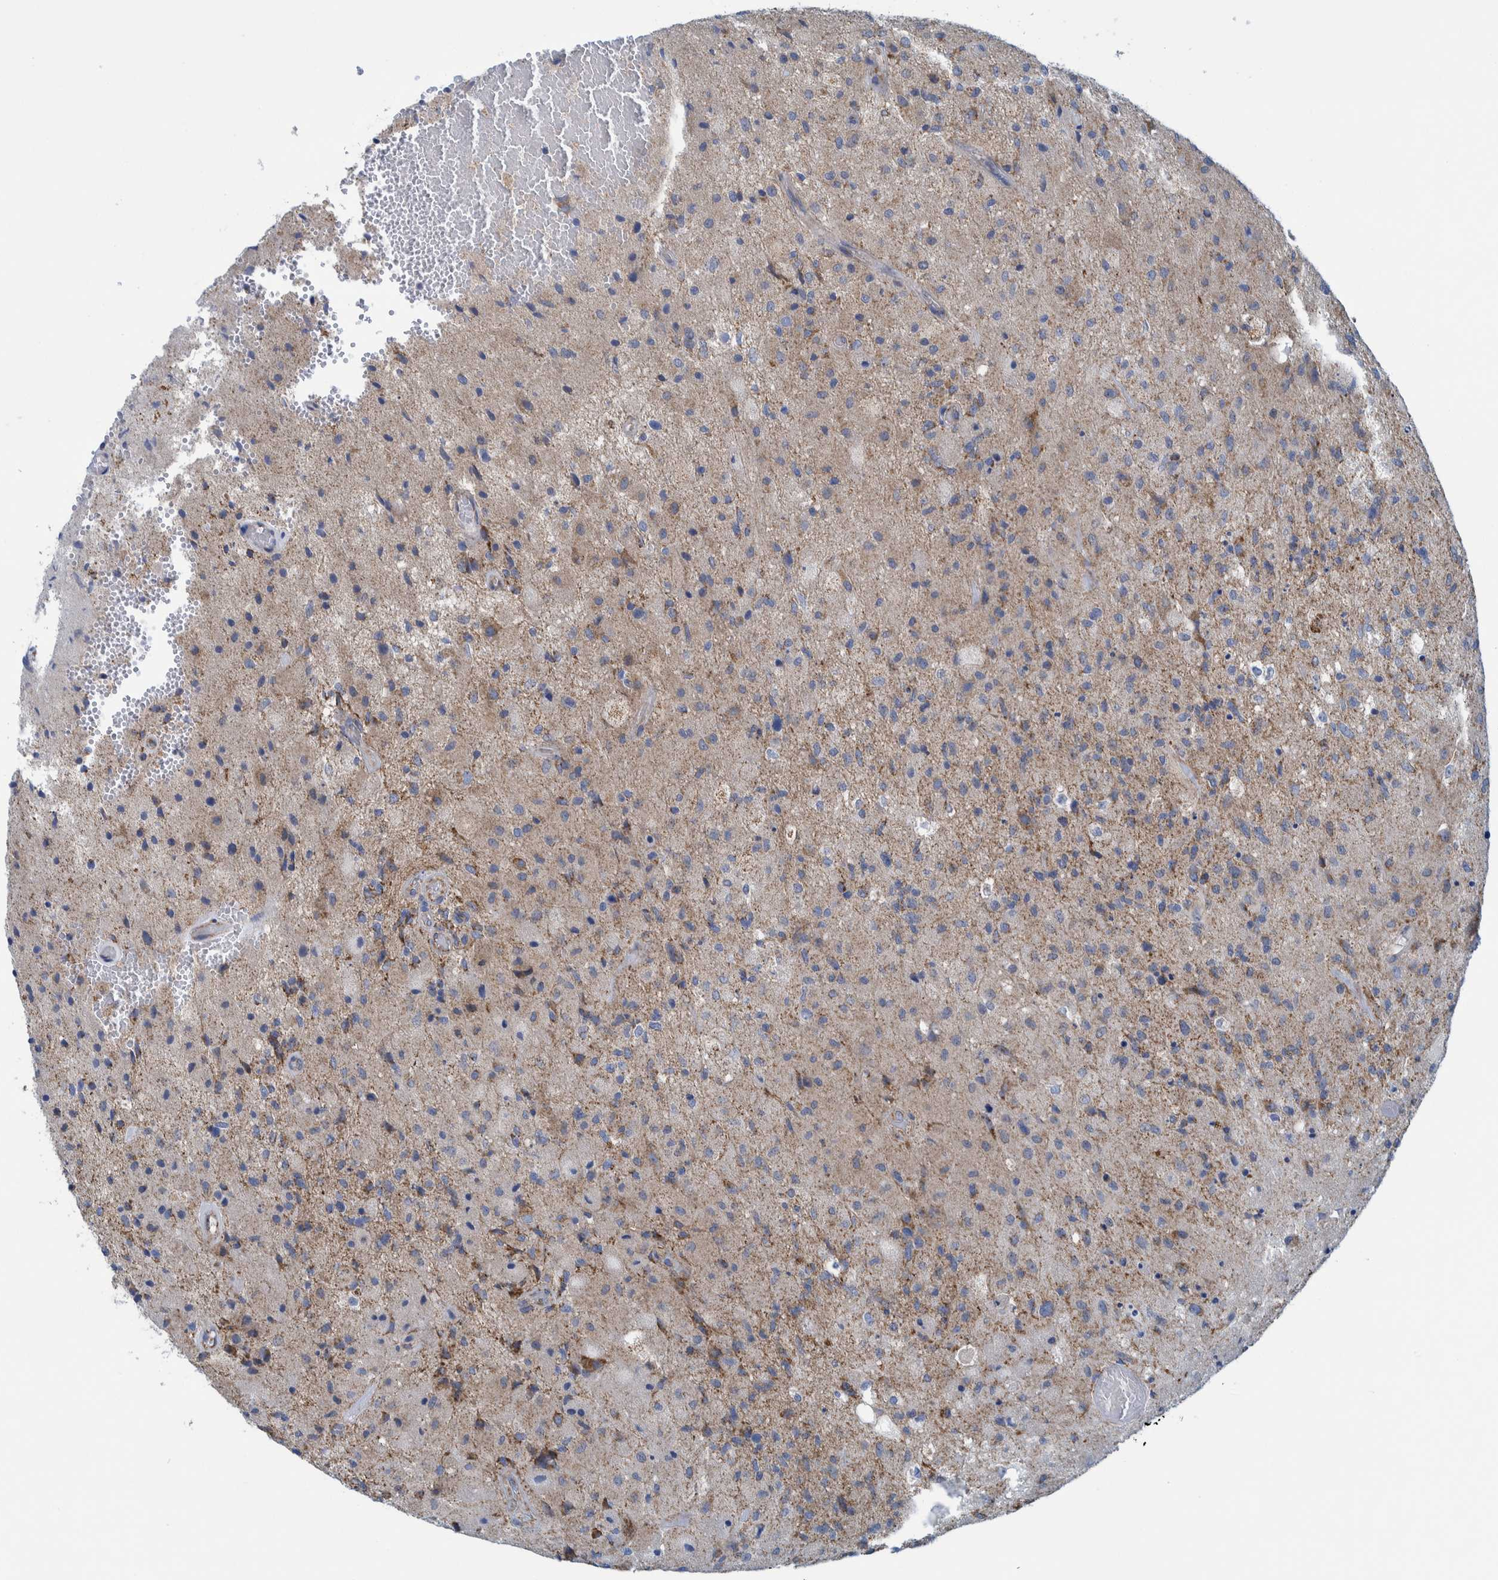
{"staining": {"intensity": "weak", "quantity": "<25%", "location": "cytoplasmic/membranous"}, "tissue": "glioma", "cell_type": "Tumor cells", "image_type": "cancer", "snomed": [{"axis": "morphology", "description": "Normal tissue, NOS"}, {"axis": "morphology", "description": "Glioma, malignant, High grade"}, {"axis": "topography", "description": "Cerebral cortex"}], "caption": "The histopathology image shows no staining of tumor cells in malignant glioma (high-grade).", "gene": "MRPS7", "patient": {"sex": "male", "age": 77}}